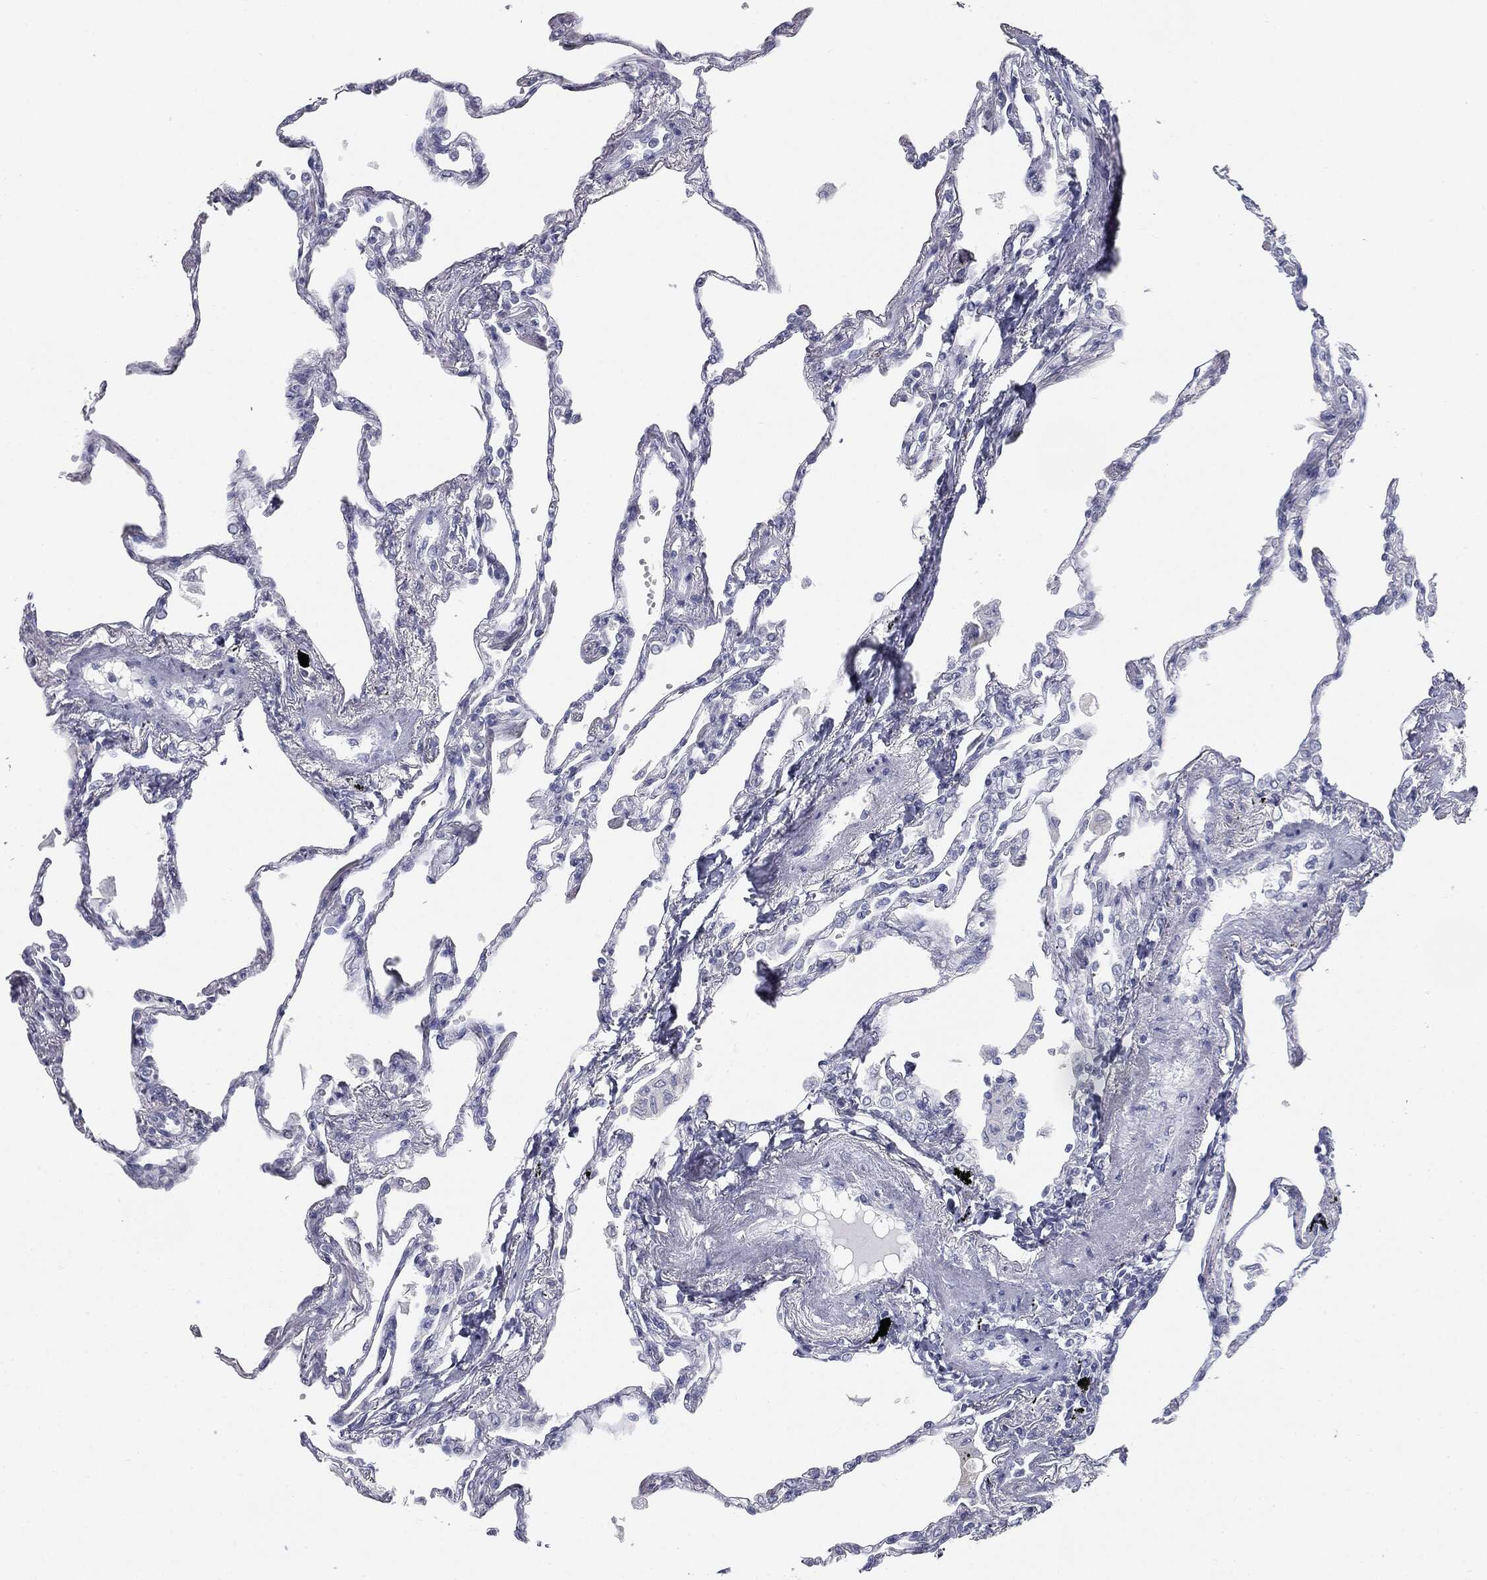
{"staining": {"intensity": "negative", "quantity": "none", "location": "none"}, "tissue": "lung", "cell_type": "Alveolar cells", "image_type": "normal", "snomed": [{"axis": "morphology", "description": "Normal tissue, NOS"}, {"axis": "topography", "description": "Lung"}], "caption": "IHC micrograph of normal human lung stained for a protein (brown), which exhibits no staining in alveolar cells.", "gene": "MUC5AC", "patient": {"sex": "male", "age": 78}}